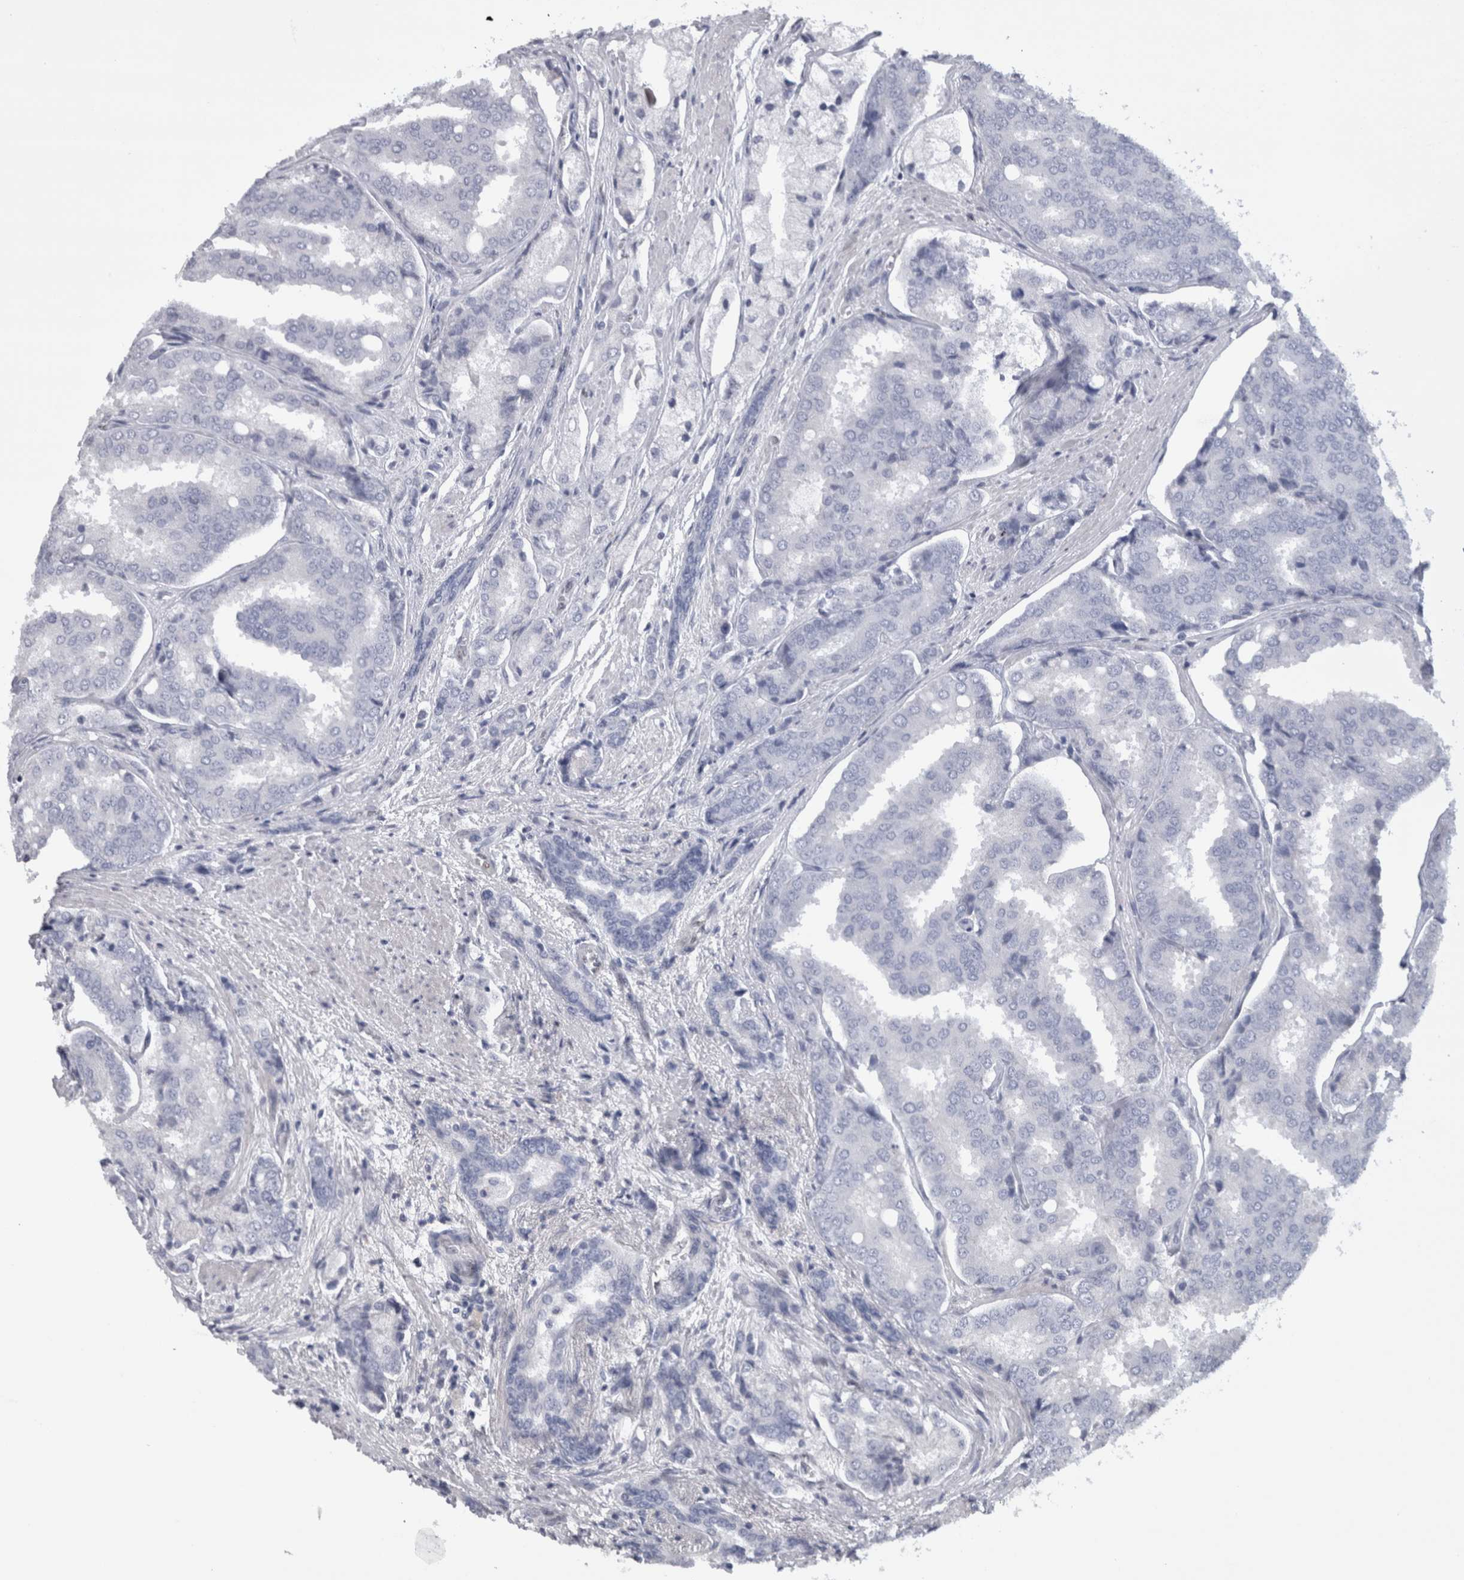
{"staining": {"intensity": "negative", "quantity": "none", "location": "none"}, "tissue": "prostate cancer", "cell_type": "Tumor cells", "image_type": "cancer", "snomed": [{"axis": "morphology", "description": "Adenocarcinoma, High grade"}, {"axis": "topography", "description": "Prostate"}], "caption": "This is an IHC micrograph of prostate cancer. There is no expression in tumor cells.", "gene": "IL33", "patient": {"sex": "male", "age": 50}}